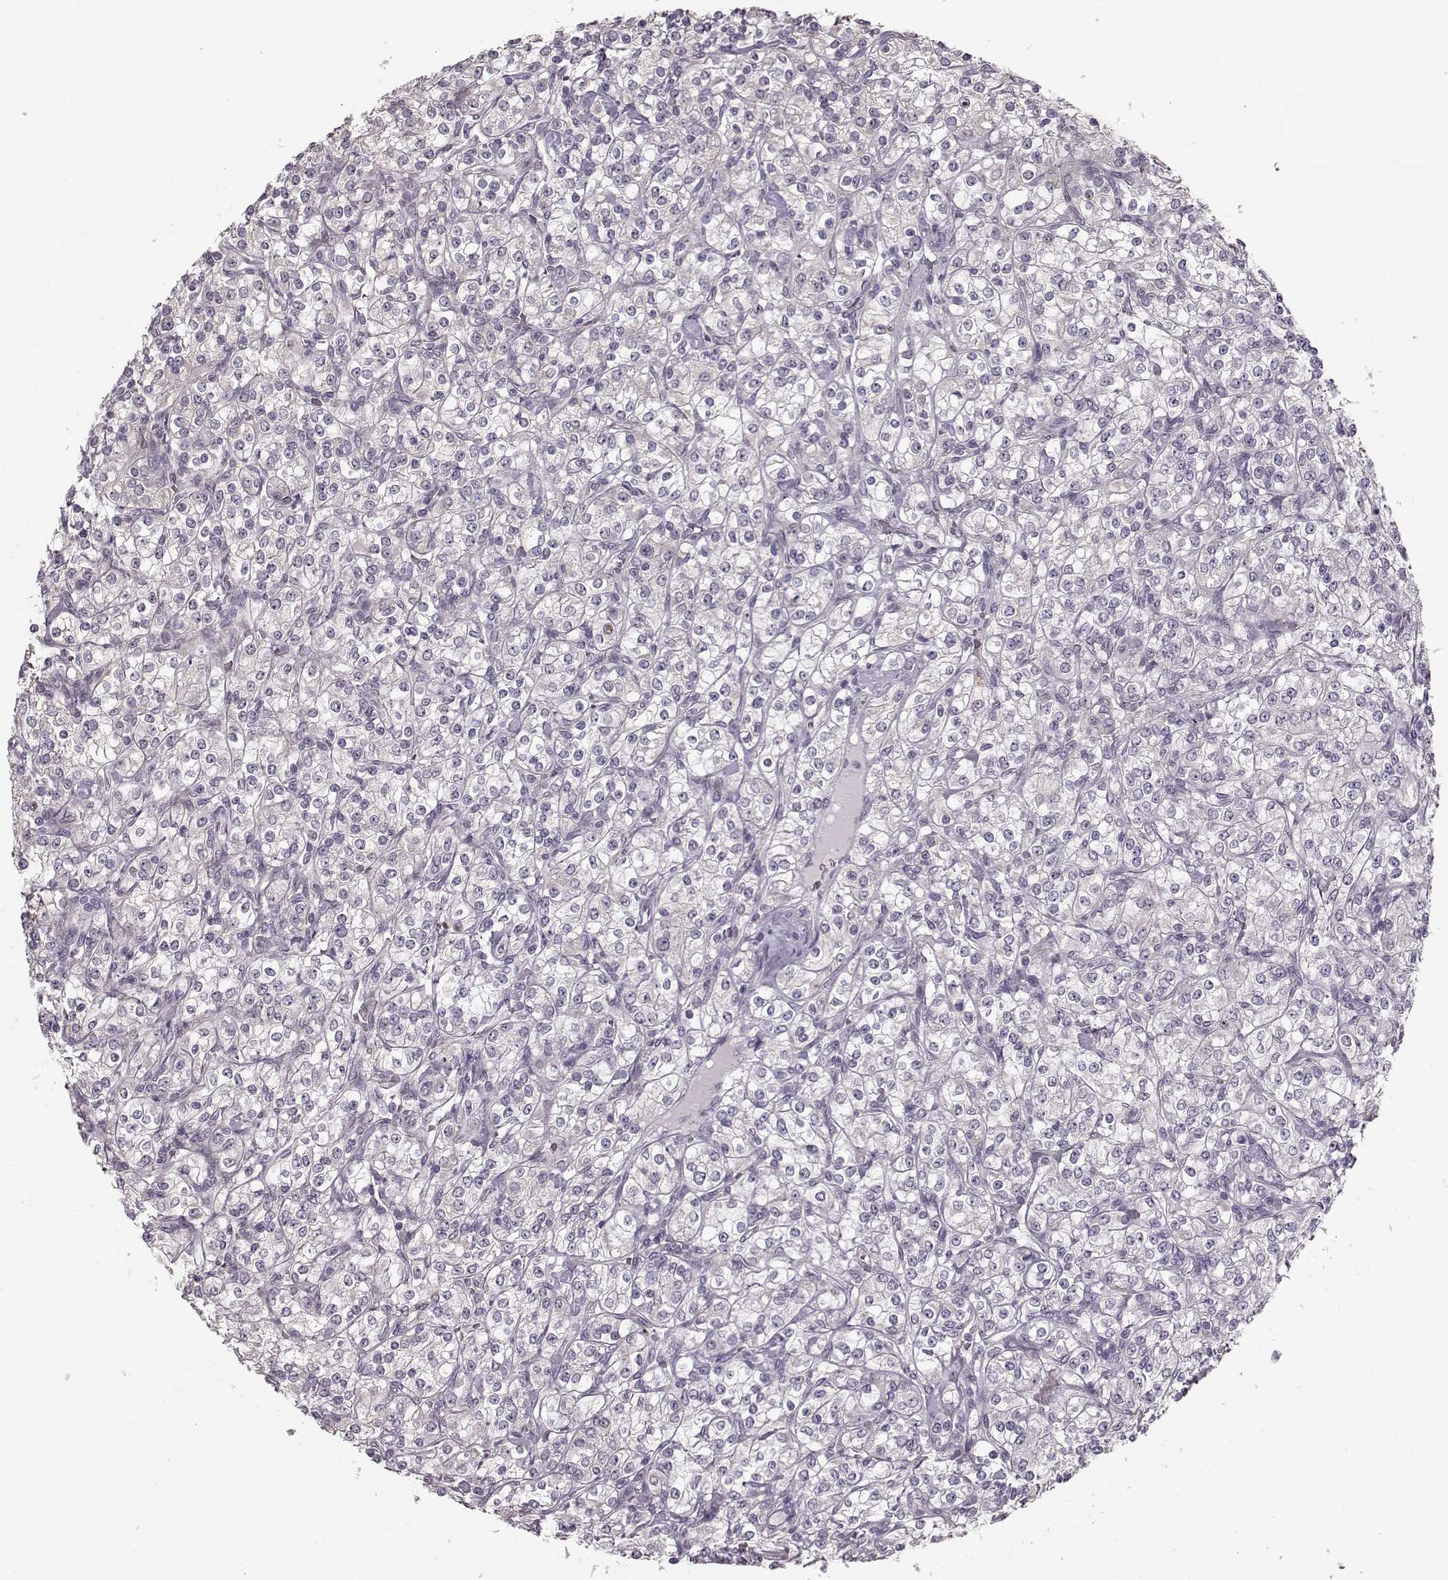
{"staining": {"intensity": "negative", "quantity": "none", "location": "none"}, "tissue": "renal cancer", "cell_type": "Tumor cells", "image_type": "cancer", "snomed": [{"axis": "morphology", "description": "Adenocarcinoma, NOS"}, {"axis": "topography", "description": "Kidney"}], "caption": "High magnification brightfield microscopy of renal adenocarcinoma stained with DAB (3,3'-diaminobenzidine) (brown) and counterstained with hematoxylin (blue): tumor cells show no significant positivity.", "gene": "MAP6D1", "patient": {"sex": "male", "age": 77}}